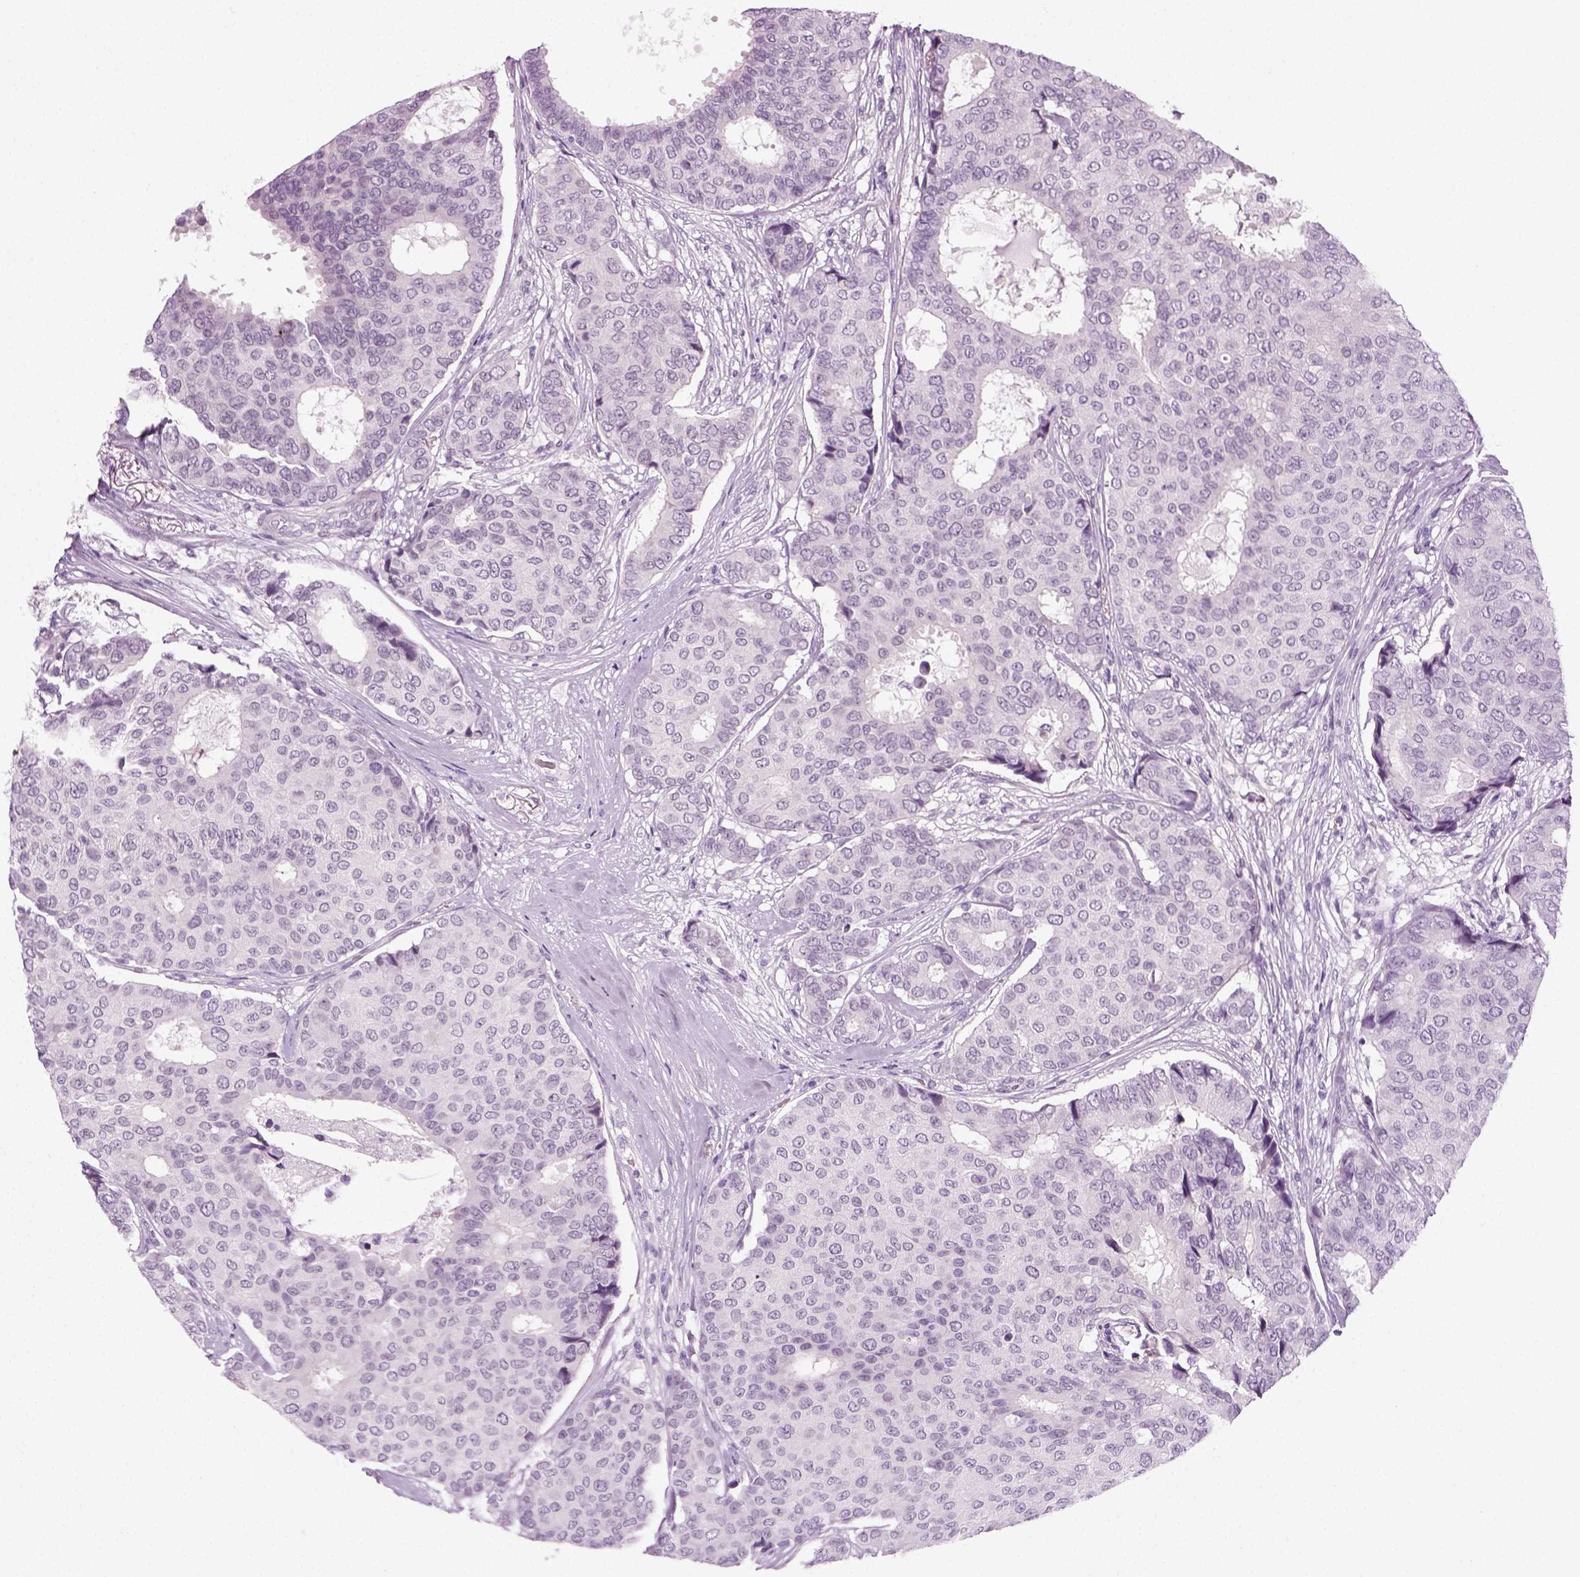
{"staining": {"intensity": "negative", "quantity": "none", "location": "none"}, "tissue": "breast cancer", "cell_type": "Tumor cells", "image_type": "cancer", "snomed": [{"axis": "morphology", "description": "Duct carcinoma"}, {"axis": "topography", "description": "Breast"}], "caption": "Immunohistochemical staining of breast invasive ductal carcinoma exhibits no significant expression in tumor cells.", "gene": "SPATA31E1", "patient": {"sex": "female", "age": 75}}